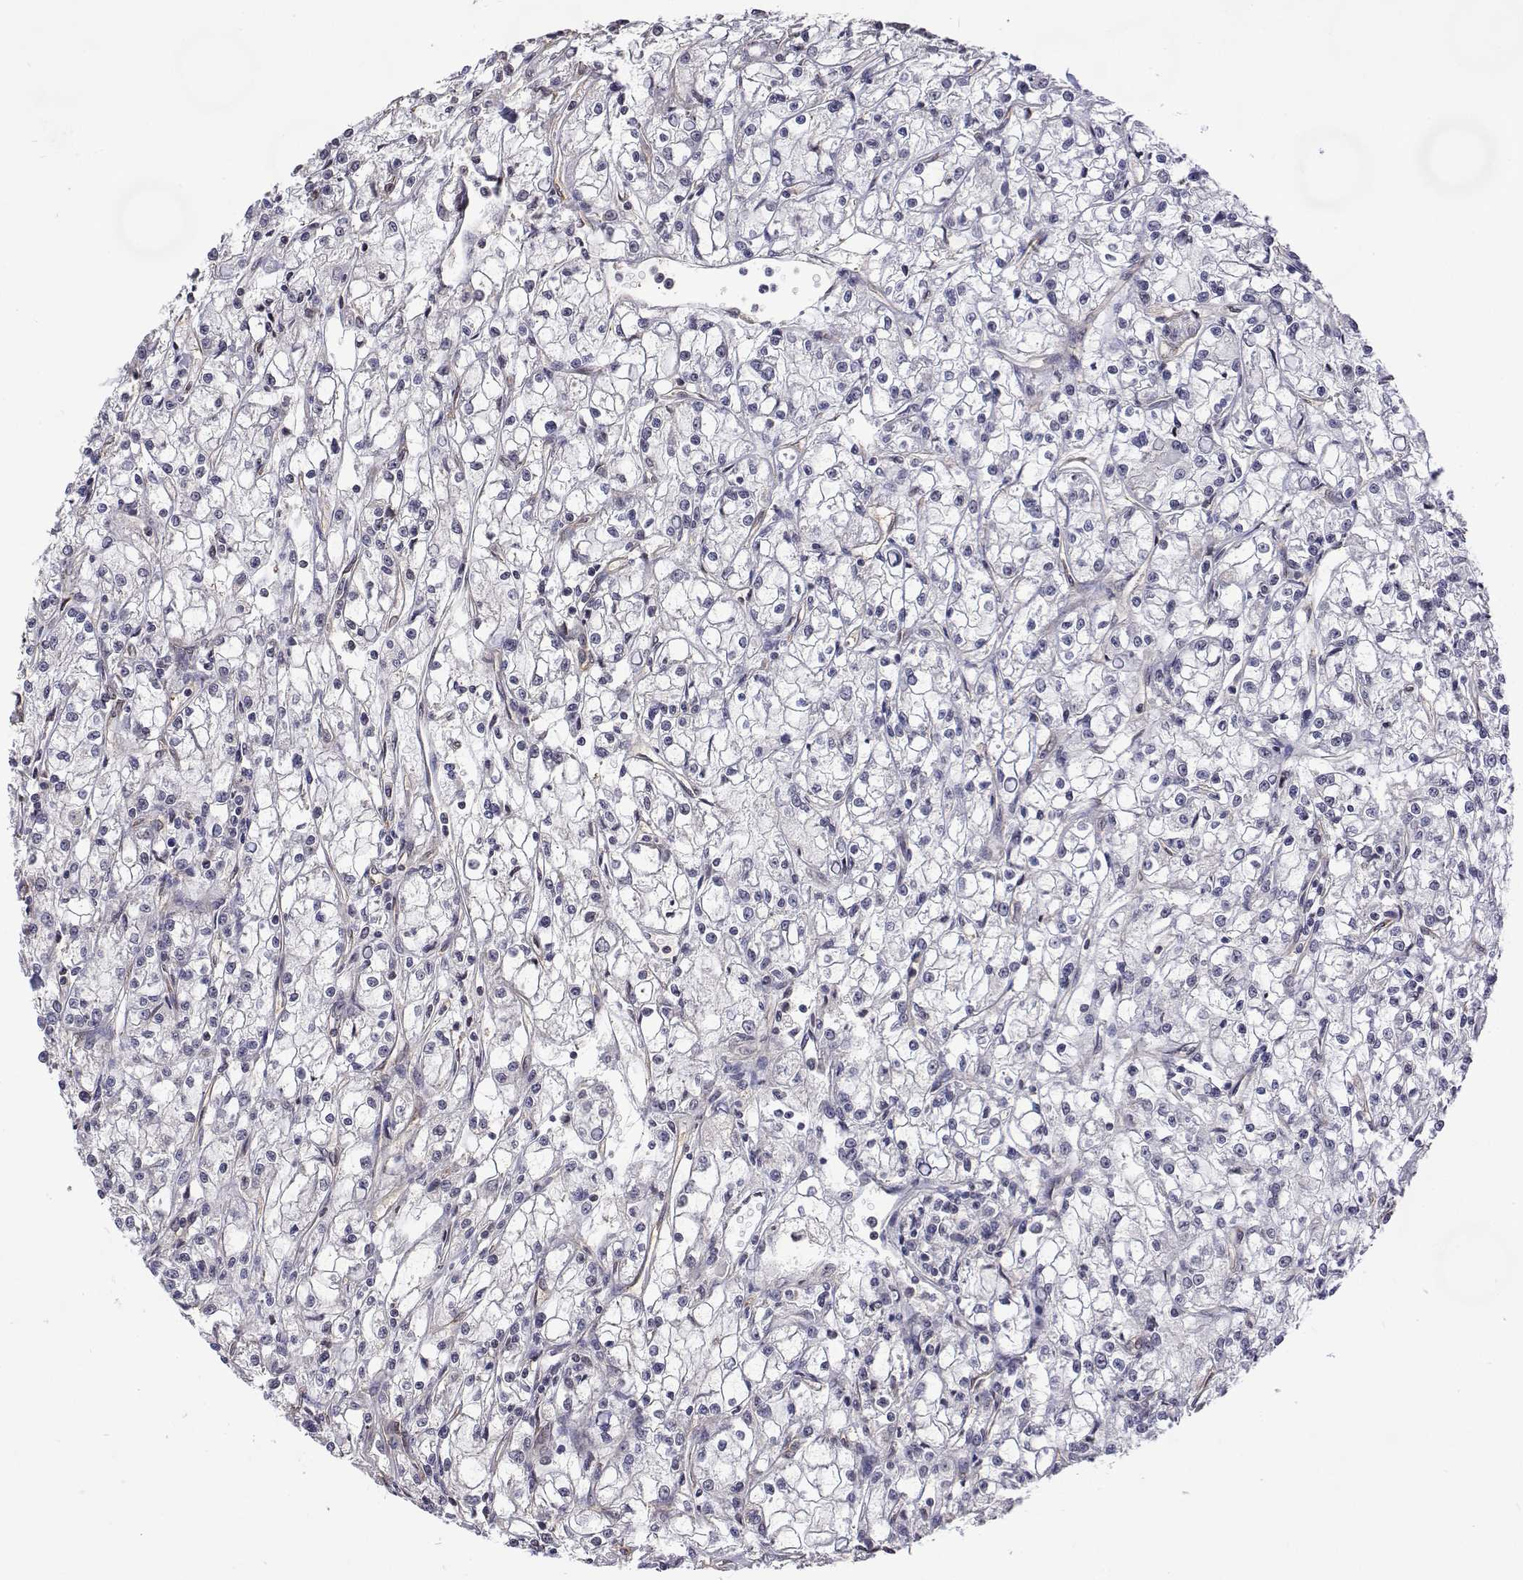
{"staining": {"intensity": "negative", "quantity": "none", "location": "none"}, "tissue": "renal cancer", "cell_type": "Tumor cells", "image_type": "cancer", "snomed": [{"axis": "morphology", "description": "Adenocarcinoma, NOS"}, {"axis": "topography", "description": "Kidney"}], "caption": "Tumor cells show no significant staining in renal cancer (adenocarcinoma). (Stains: DAB immunohistochemistry (IHC) with hematoxylin counter stain, Microscopy: brightfield microscopy at high magnification).", "gene": "NHP2", "patient": {"sex": "female", "age": 59}}